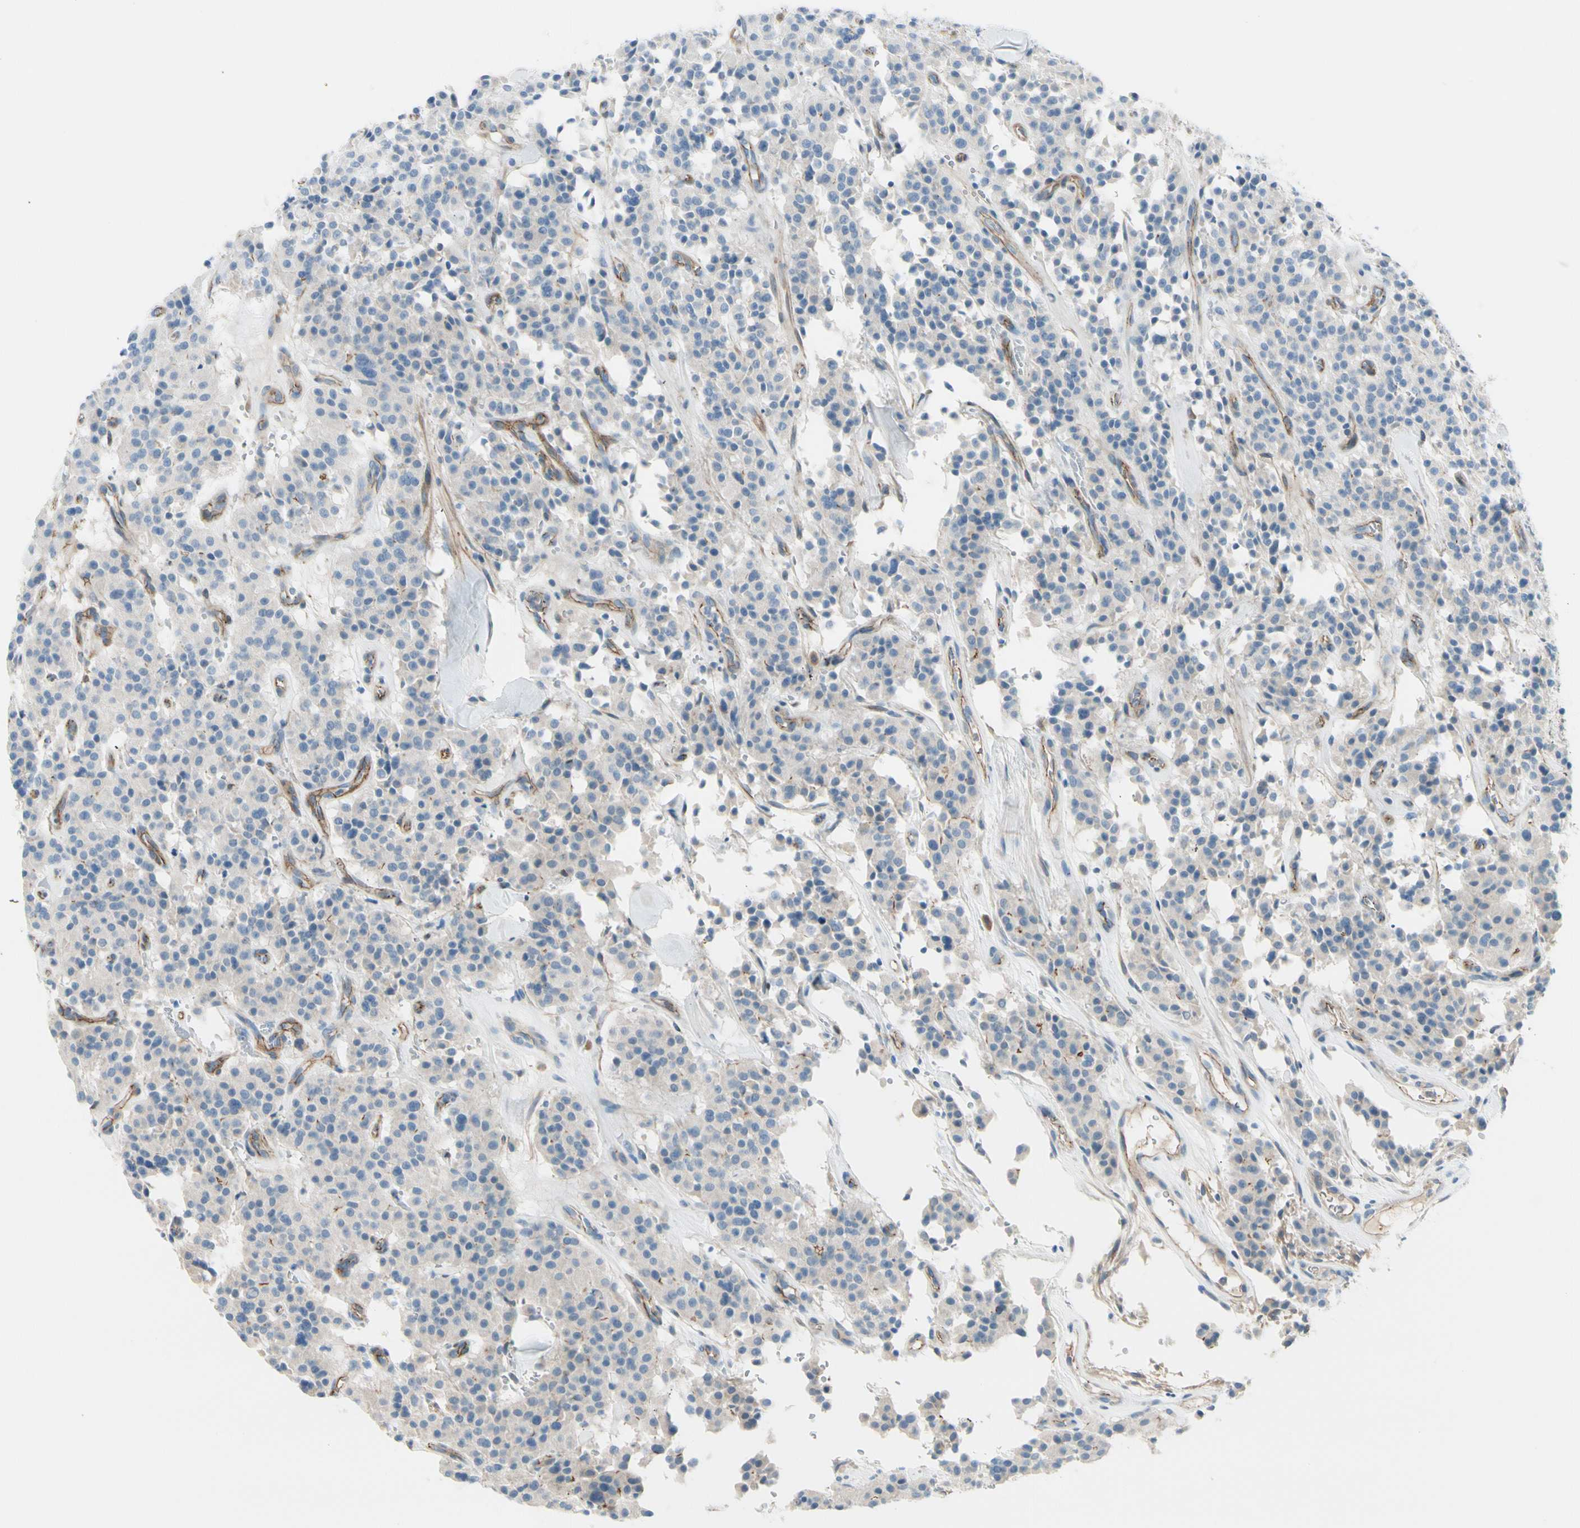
{"staining": {"intensity": "weak", "quantity": "25%-75%", "location": "cytoplasmic/membranous"}, "tissue": "carcinoid", "cell_type": "Tumor cells", "image_type": "cancer", "snomed": [{"axis": "morphology", "description": "Carcinoid, malignant, NOS"}, {"axis": "topography", "description": "Lung"}], "caption": "Immunohistochemical staining of carcinoid shows weak cytoplasmic/membranous protein staining in approximately 25%-75% of tumor cells.", "gene": "TJP1", "patient": {"sex": "male", "age": 30}}